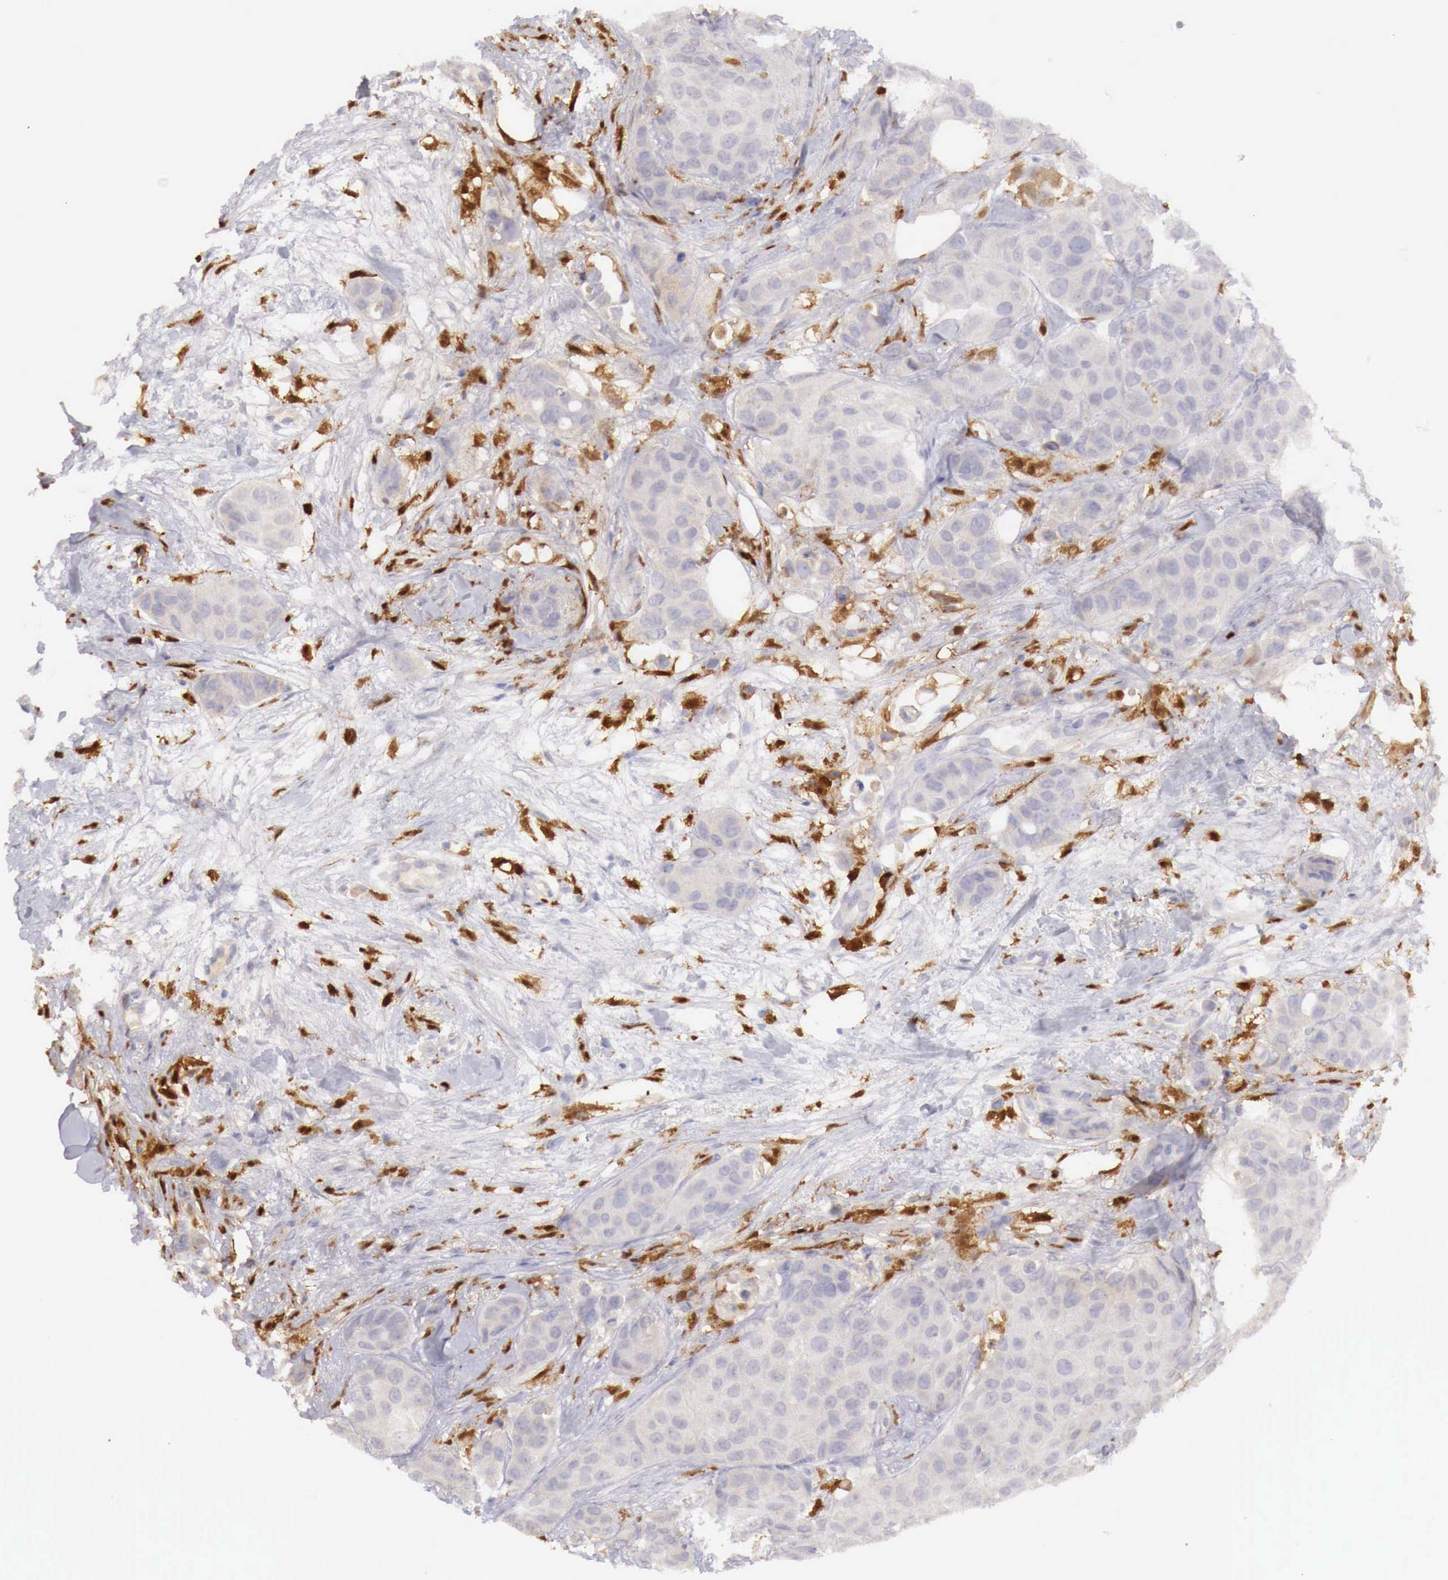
{"staining": {"intensity": "weak", "quantity": "<25%", "location": "cytoplasmic/membranous"}, "tissue": "breast cancer", "cell_type": "Tumor cells", "image_type": "cancer", "snomed": [{"axis": "morphology", "description": "Duct carcinoma"}, {"axis": "topography", "description": "Breast"}], "caption": "Breast cancer (intraductal carcinoma) stained for a protein using IHC displays no staining tumor cells.", "gene": "RENBP", "patient": {"sex": "female", "age": 68}}